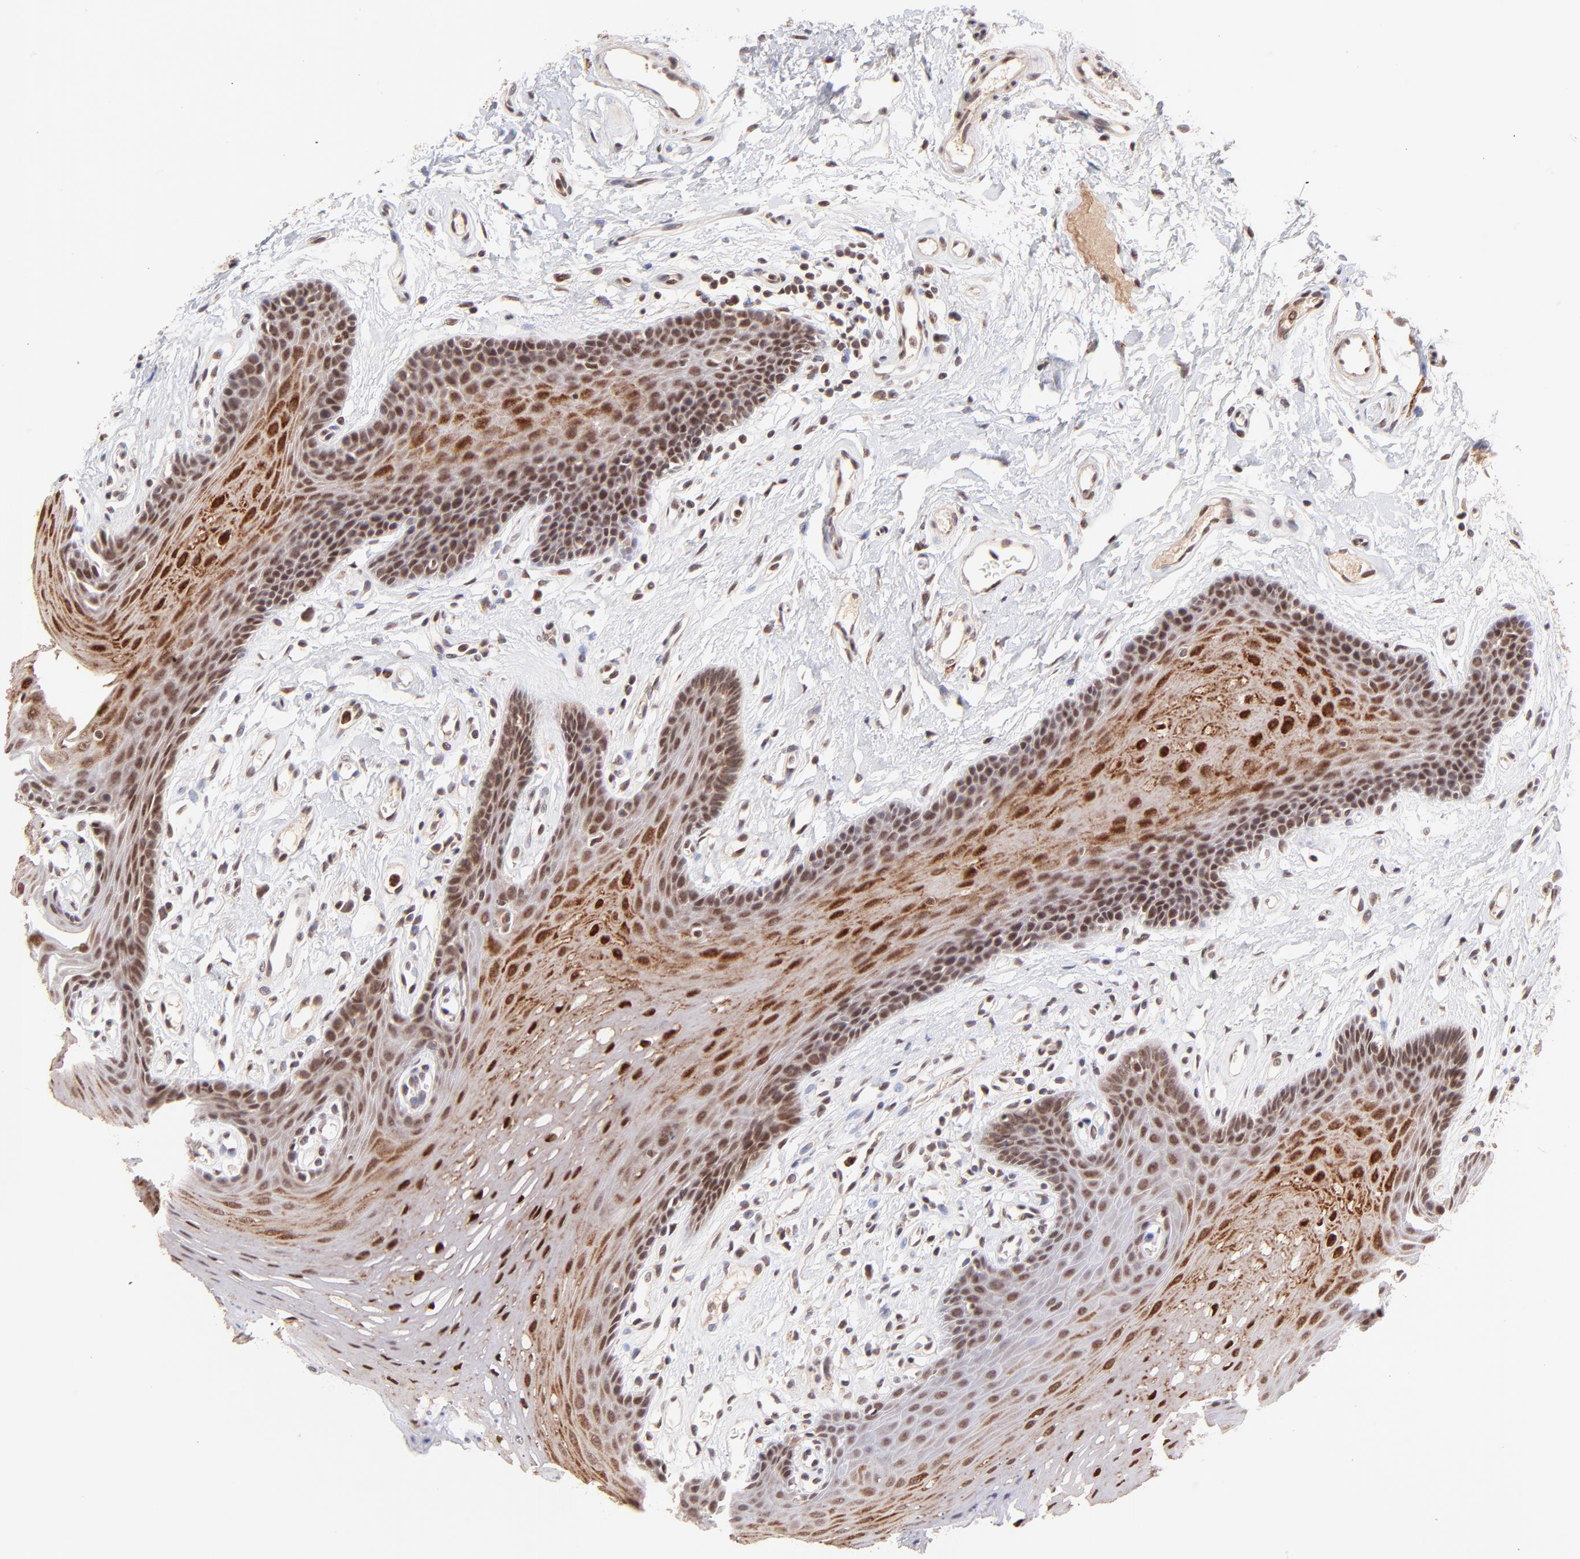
{"staining": {"intensity": "moderate", "quantity": ">75%", "location": "nuclear"}, "tissue": "oral mucosa", "cell_type": "Squamous epithelial cells", "image_type": "normal", "snomed": [{"axis": "morphology", "description": "Normal tissue, NOS"}, {"axis": "topography", "description": "Oral tissue"}], "caption": "The image reveals staining of normal oral mucosa, revealing moderate nuclear protein staining (brown color) within squamous epithelial cells.", "gene": "MED12", "patient": {"sex": "male", "age": 62}}